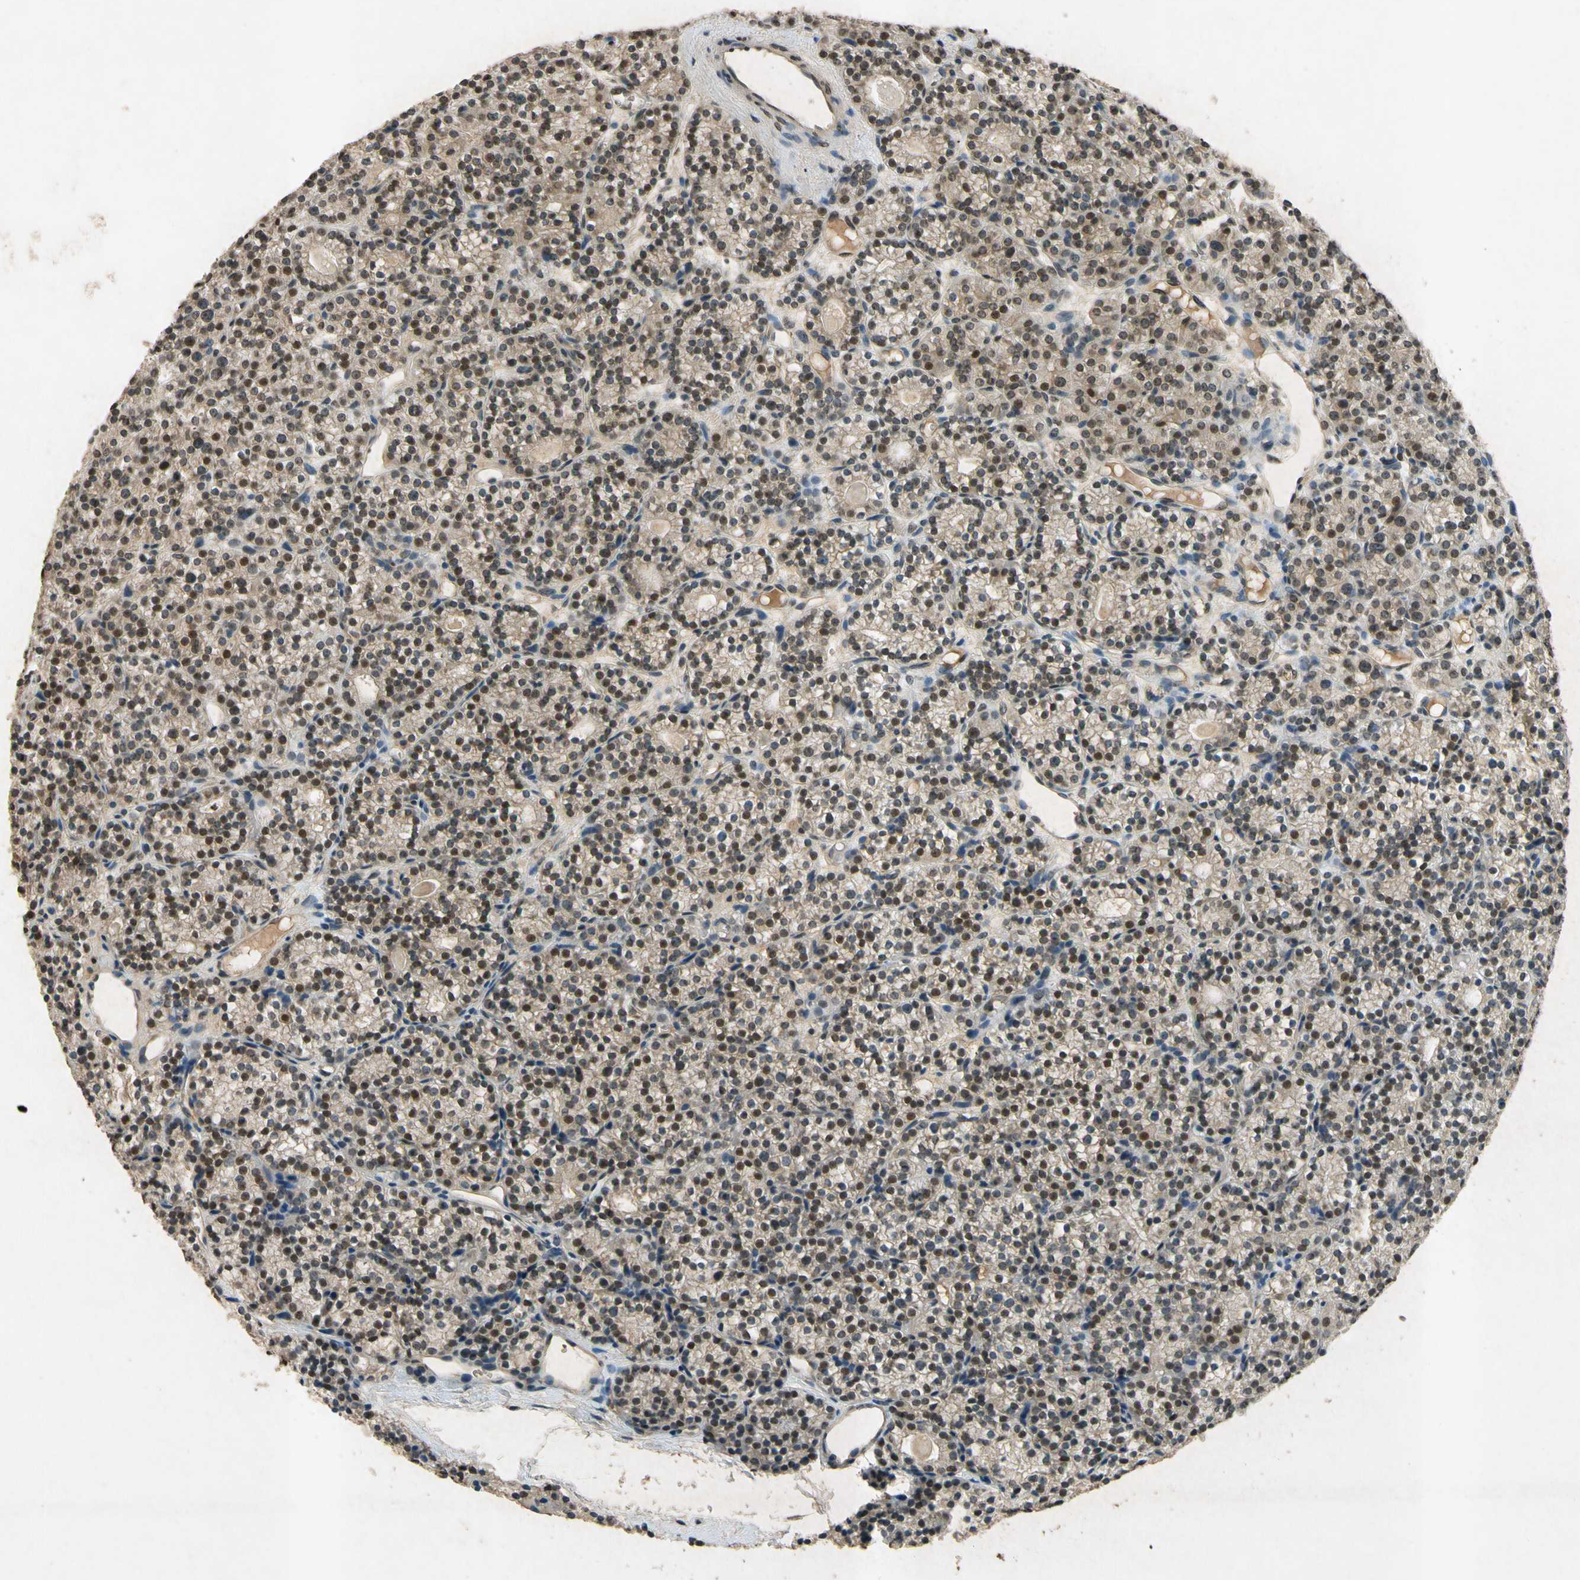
{"staining": {"intensity": "moderate", "quantity": ">75%", "location": "nuclear"}, "tissue": "parathyroid gland", "cell_type": "Glandular cells", "image_type": "normal", "snomed": [{"axis": "morphology", "description": "Normal tissue, NOS"}, {"axis": "topography", "description": "Parathyroid gland"}], "caption": "A brown stain labels moderate nuclear expression of a protein in glandular cells of benign human parathyroid gland. (Stains: DAB (3,3'-diaminobenzidine) in brown, nuclei in blue, Microscopy: brightfield microscopy at high magnification).", "gene": "HOXB3", "patient": {"sex": "female", "age": 64}}